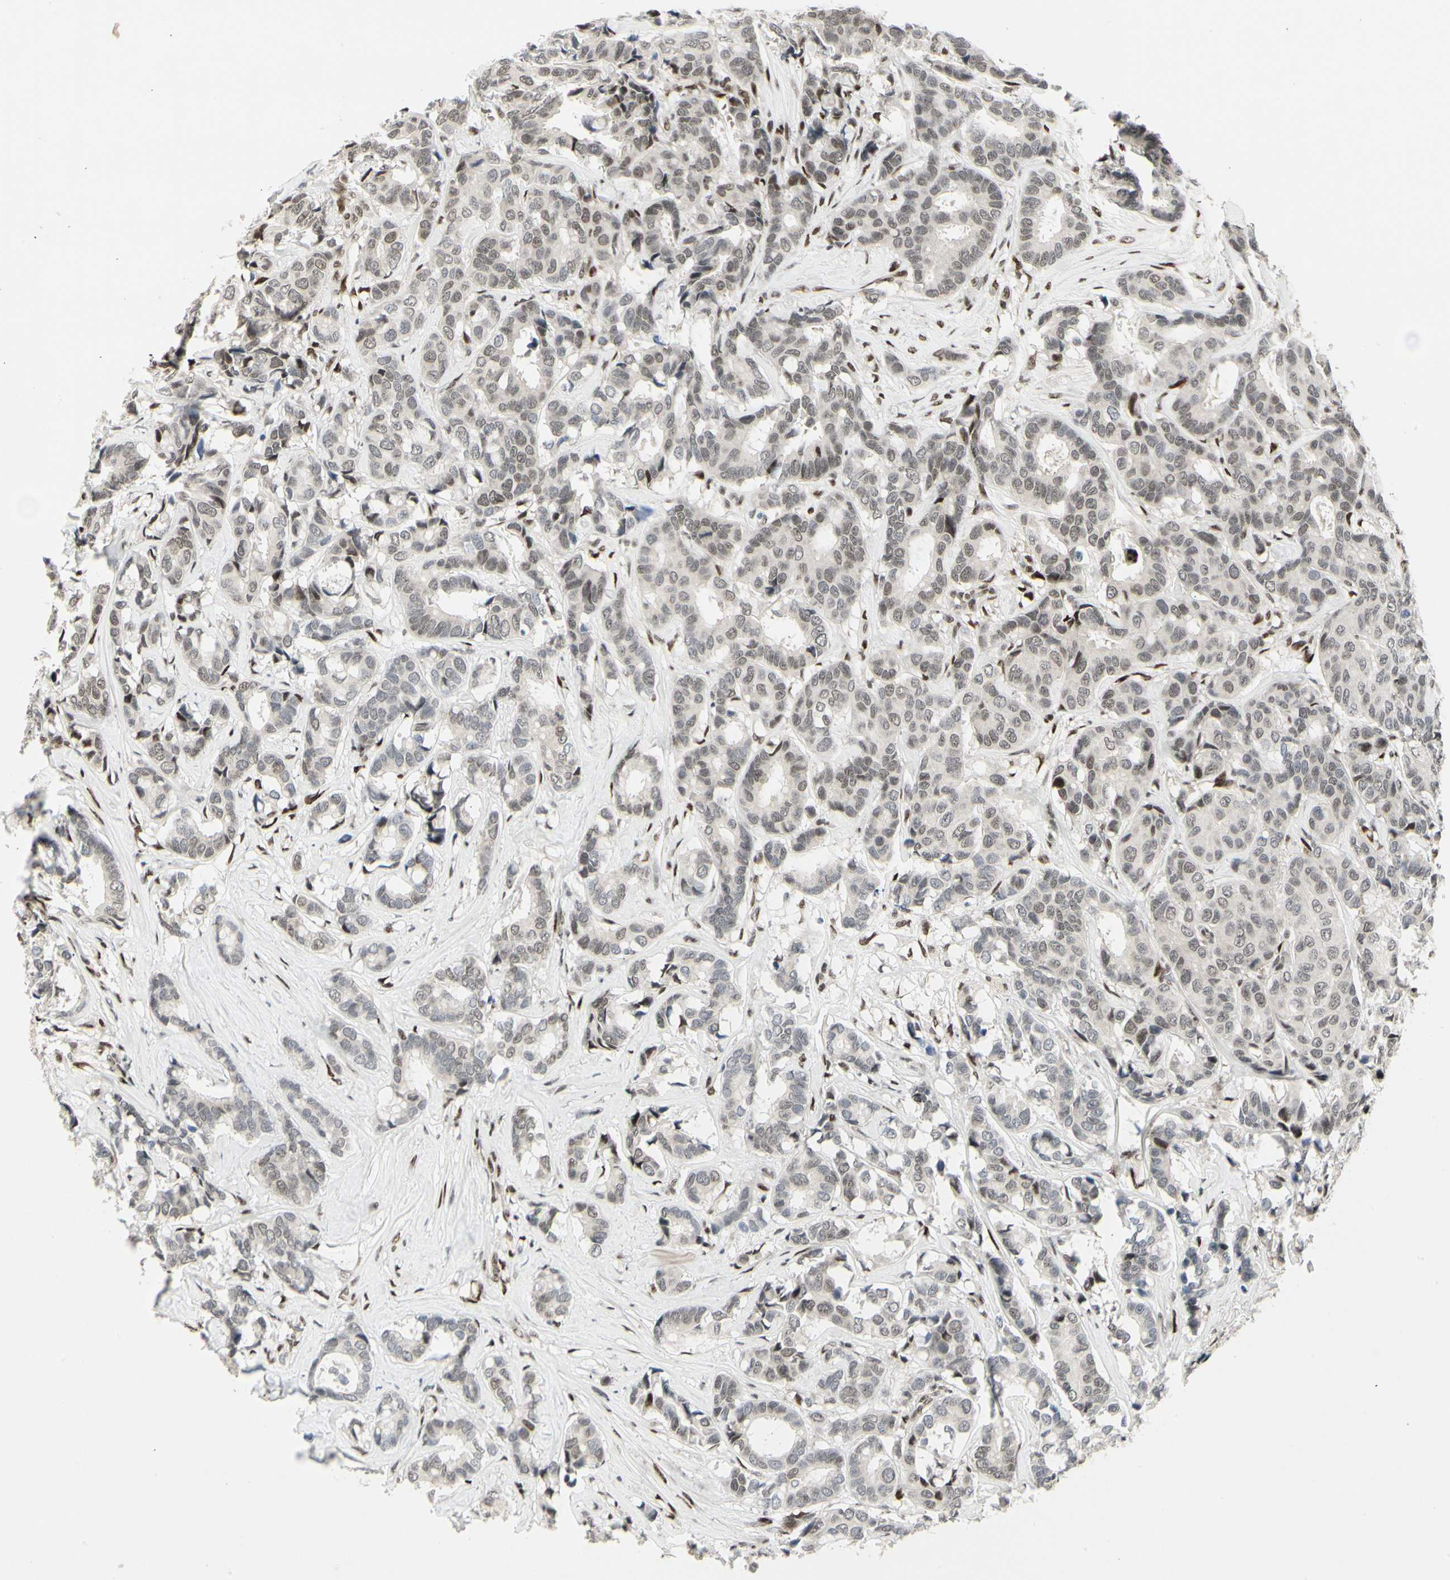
{"staining": {"intensity": "weak", "quantity": "<25%", "location": "nuclear"}, "tissue": "breast cancer", "cell_type": "Tumor cells", "image_type": "cancer", "snomed": [{"axis": "morphology", "description": "Duct carcinoma"}, {"axis": "topography", "description": "Breast"}], "caption": "An immunohistochemistry histopathology image of intraductal carcinoma (breast) is shown. There is no staining in tumor cells of intraductal carcinoma (breast).", "gene": "FOXJ2", "patient": {"sex": "female", "age": 87}}